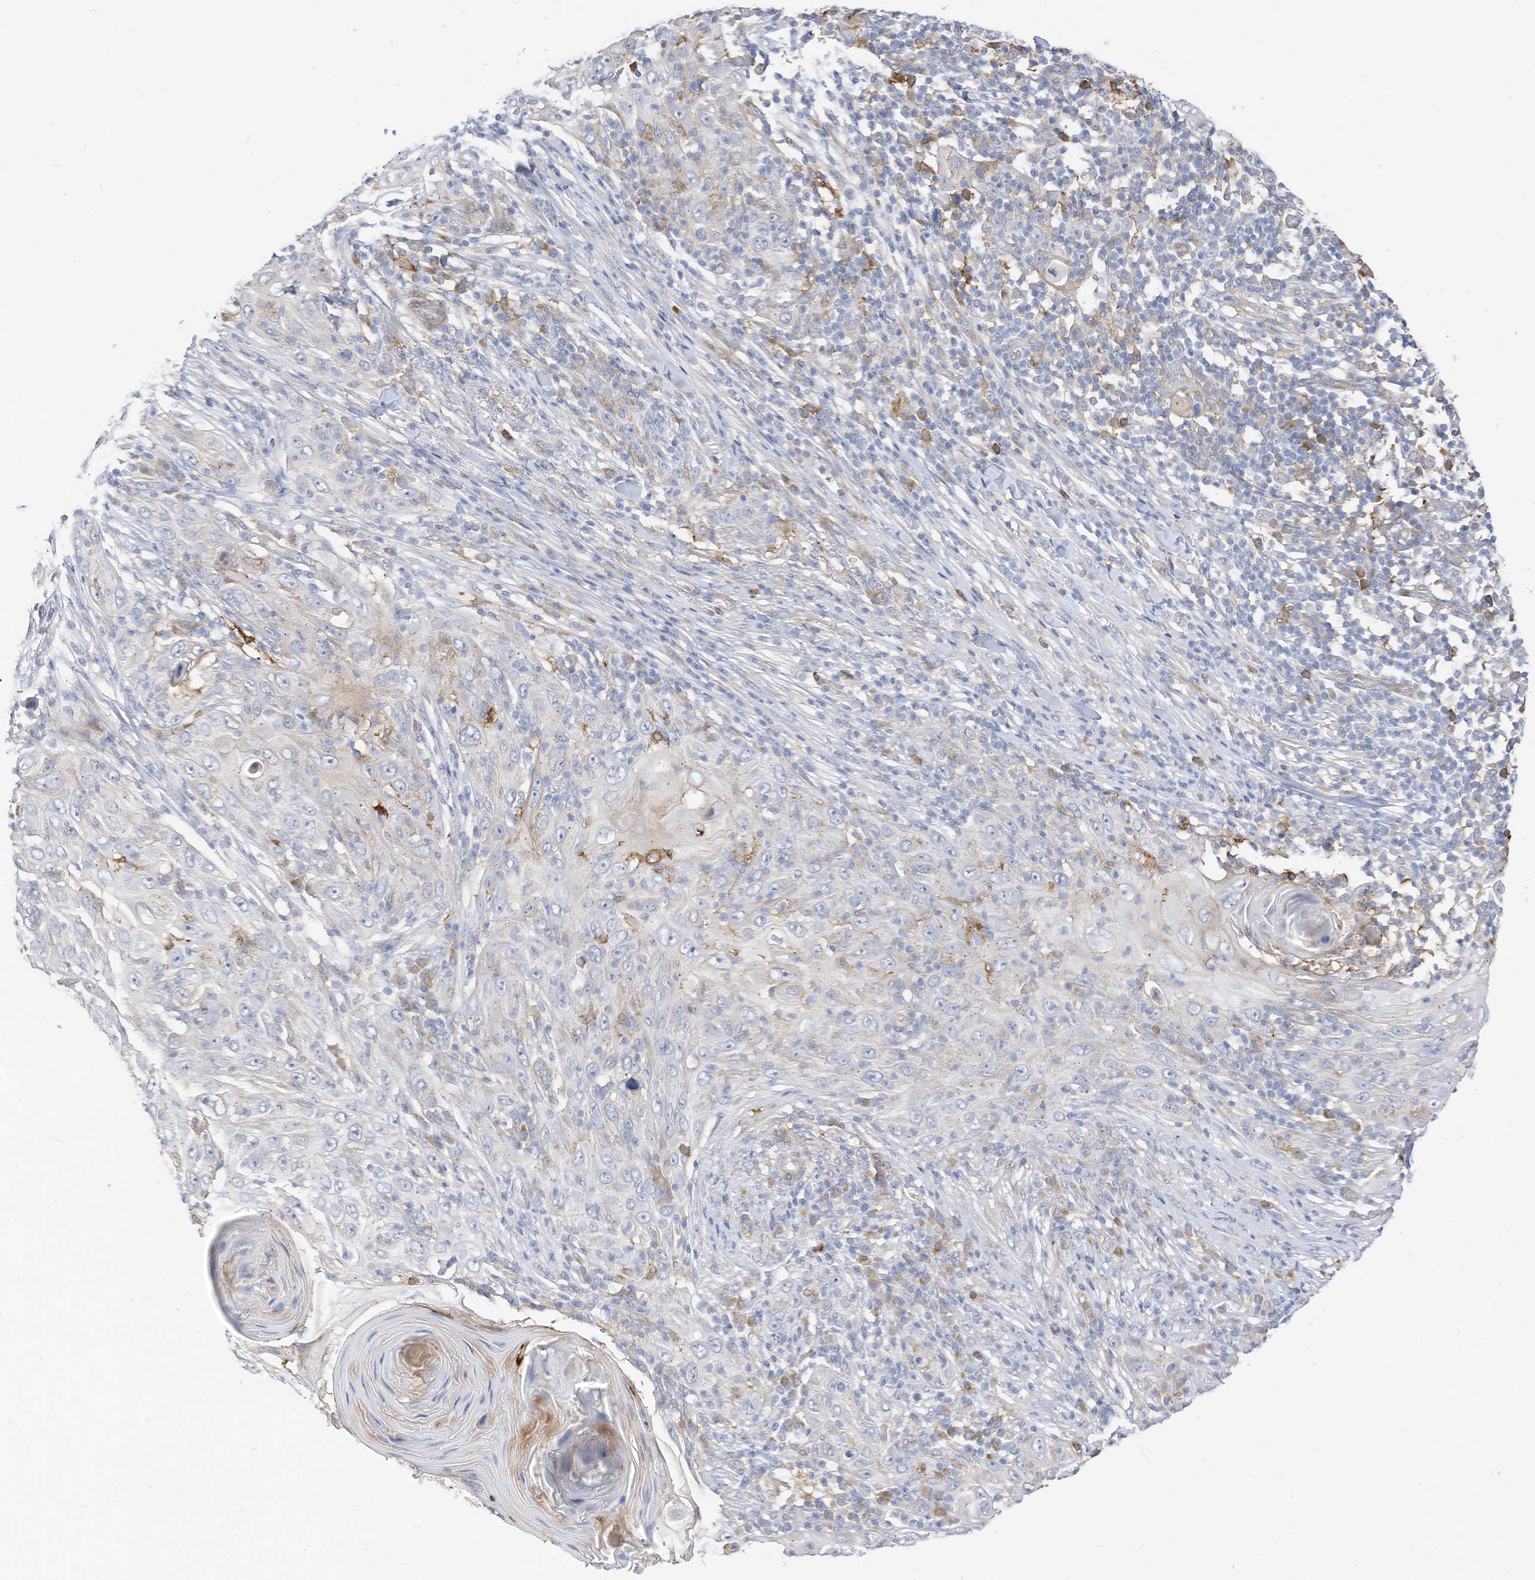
{"staining": {"intensity": "negative", "quantity": "none", "location": "none"}, "tissue": "skin cancer", "cell_type": "Tumor cells", "image_type": "cancer", "snomed": [{"axis": "morphology", "description": "Squamous cell carcinoma, NOS"}, {"axis": "topography", "description": "Skin"}], "caption": "High power microscopy histopathology image of an immunohistochemistry photomicrograph of skin squamous cell carcinoma, revealing no significant positivity in tumor cells.", "gene": "ATP13A1", "patient": {"sex": "female", "age": 88}}